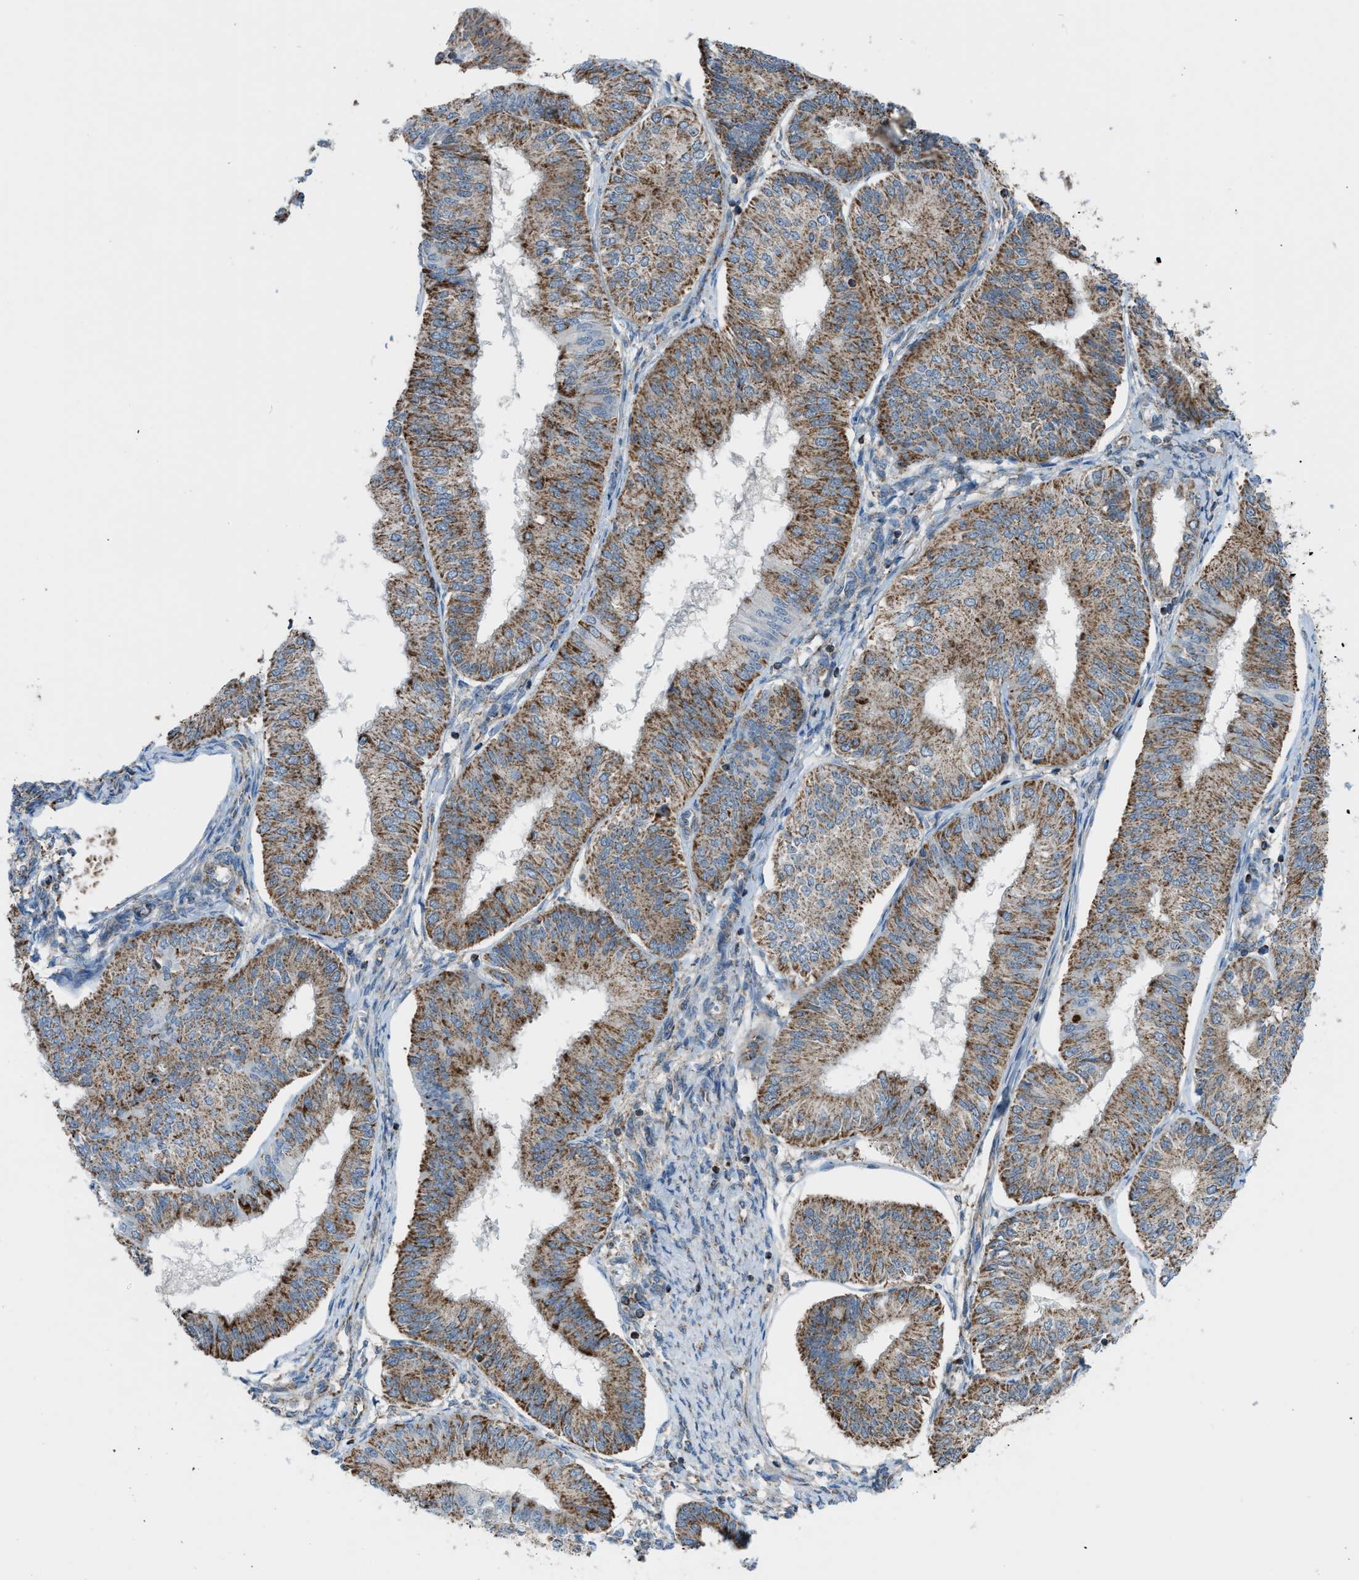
{"staining": {"intensity": "moderate", "quantity": ">75%", "location": "cytoplasmic/membranous"}, "tissue": "endometrial cancer", "cell_type": "Tumor cells", "image_type": "cancer", "snomed": [{"axis": "morphology", "description": "Adenocarcinoma, NOS"}, {"axis": "topography", "description": "Endometrium"}], "caption": "The immunohistochemical stain highlights moderate cytoplasmic/membranous expression in tumor cells of endometrial adenocarcinoma tissue. (Brightfield microscopy of DAB IHC at high magnification).", "gene": "SRM", "patient": {"sex": "female", "age": 58}}